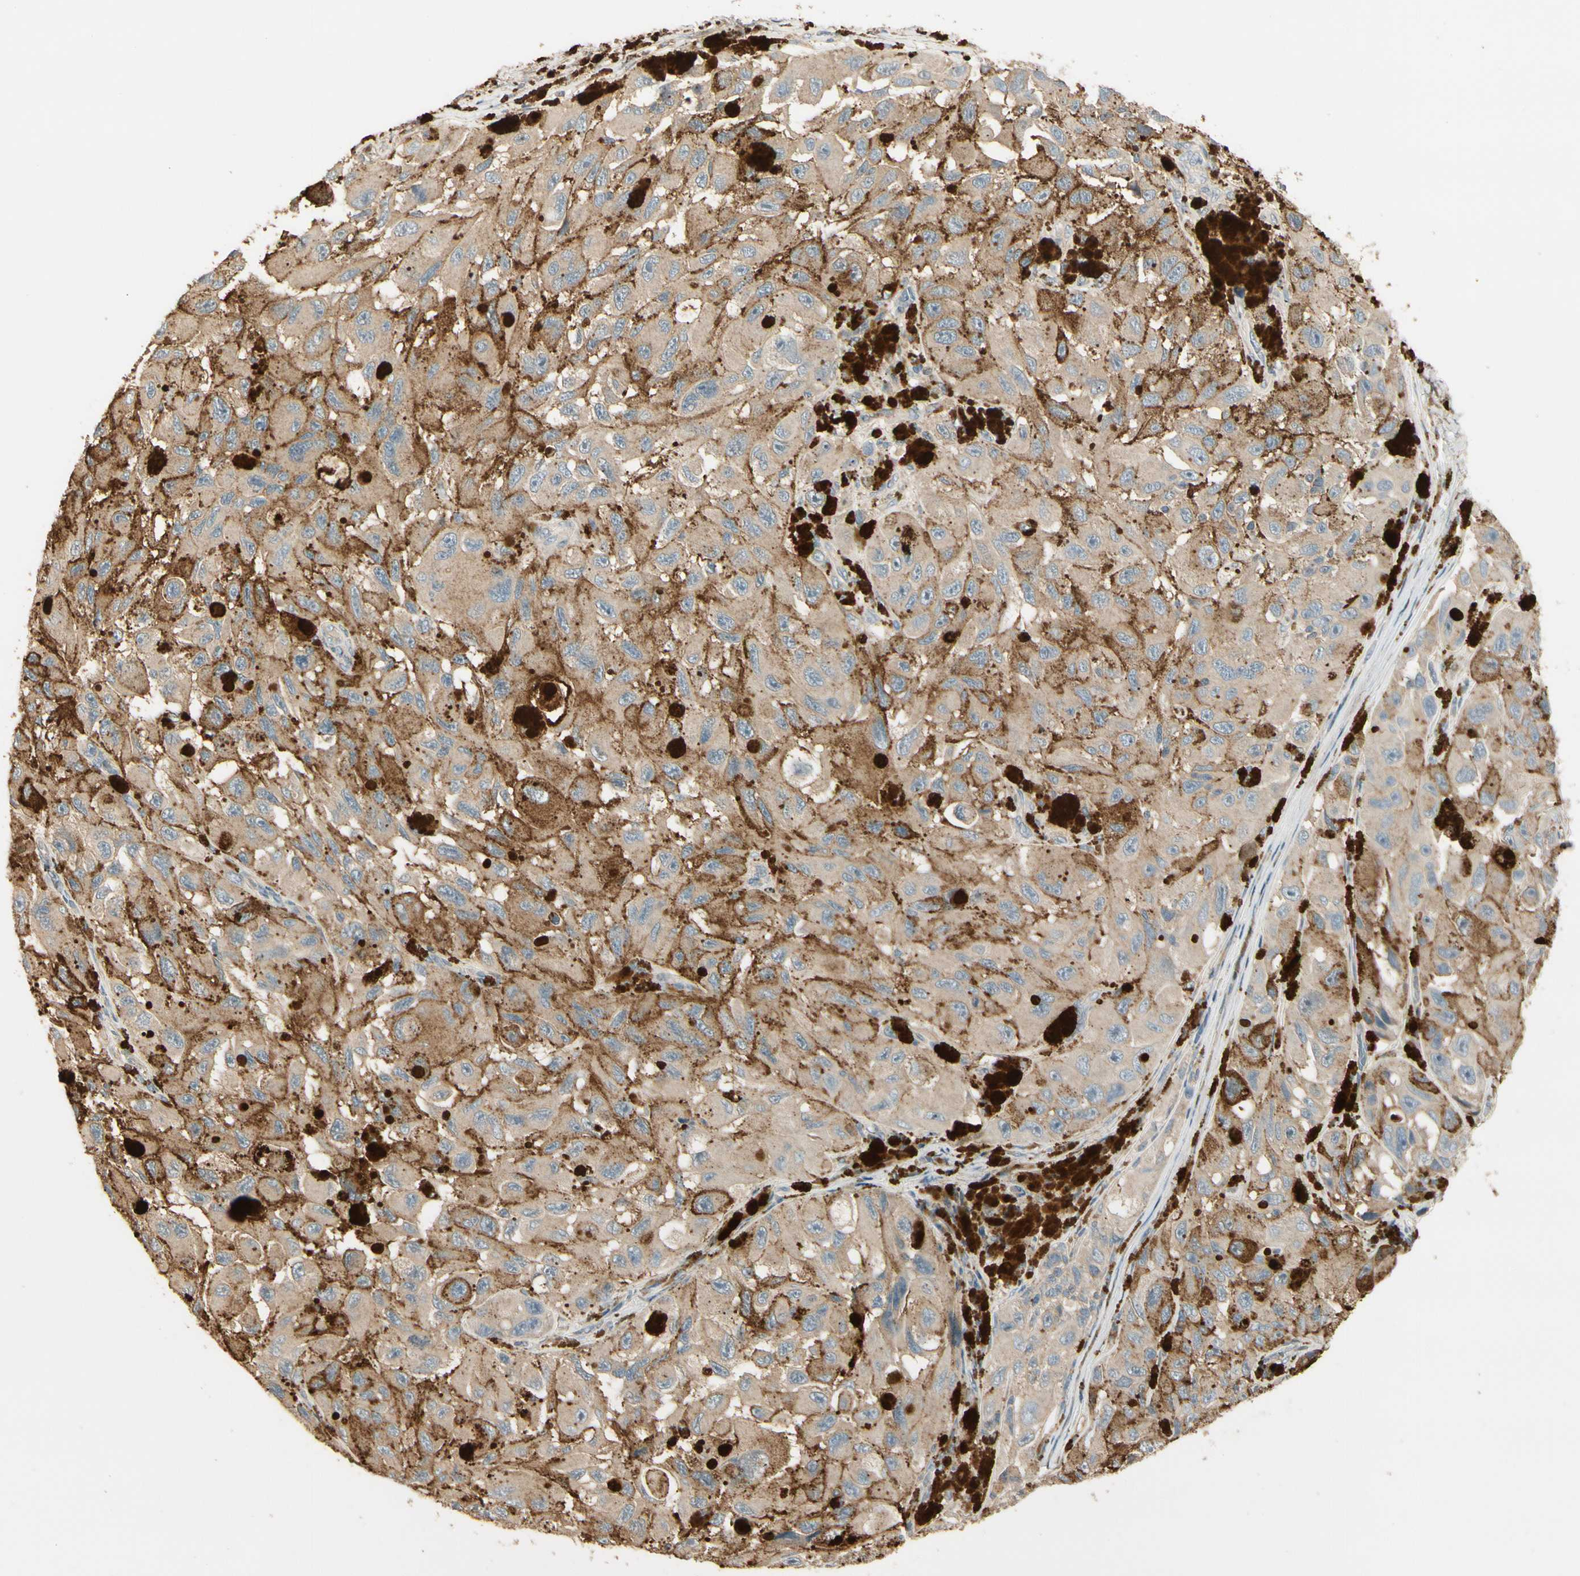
{"staining": {"intensity": "weak", "quantity": ">75%", "location": "cytoplasmic/membranous"}, "tissue": "melanoma", "cell_type": "Tumor cells", "image_type": "cancer", "snomed": [{"axis": "morphology", "description": "Malignant melanoma, NOS"}, {"axis": "topography", "description": "Skin"}], "caption": "High-power microscopy captured an IHC micrograph of melanoma, revealing weak cytoplasmic/membranous expression in about >75% of tumor cells.", "gene": "PLXNA1", "patient": {"sex": "female", "age": 73}}